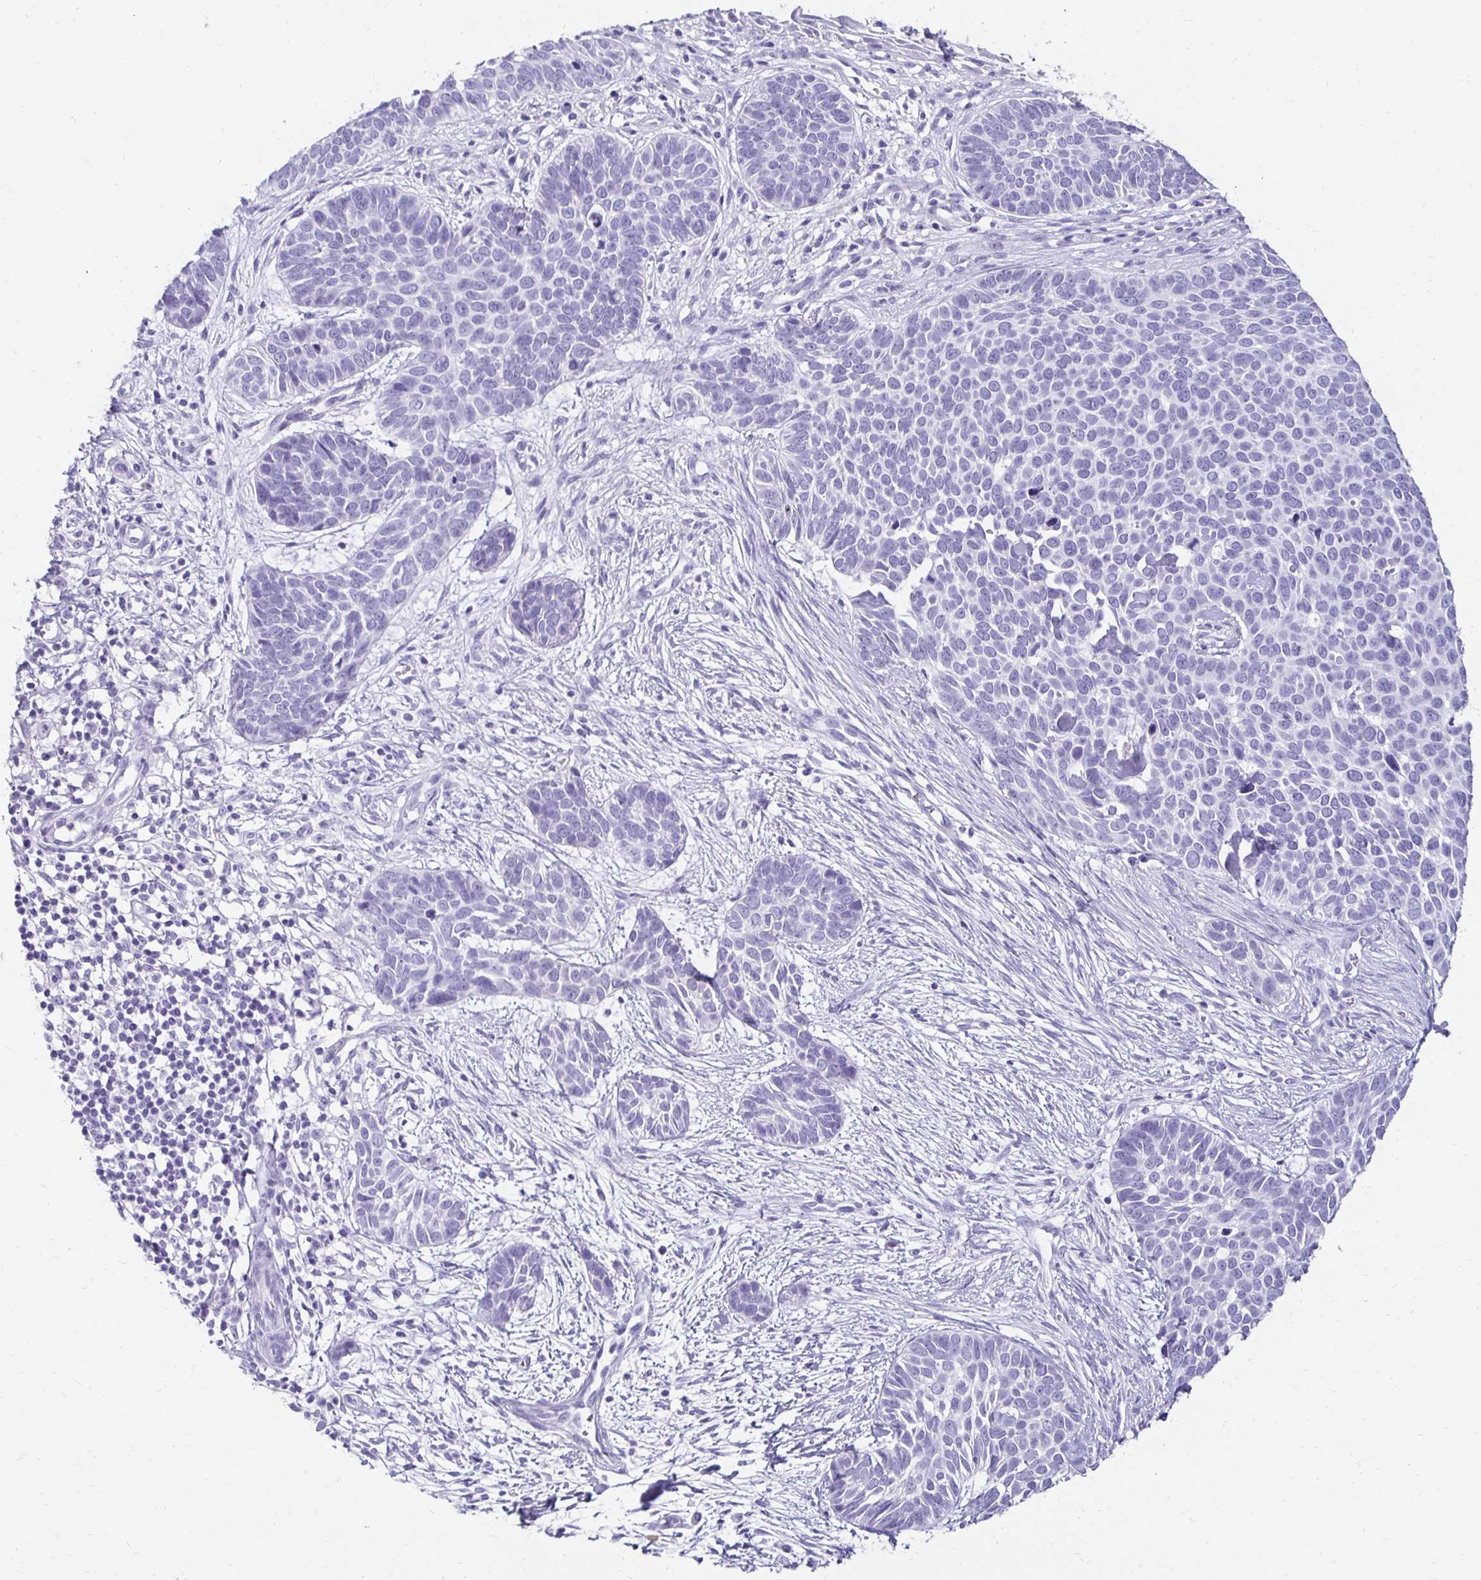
{"staining": {"intensity": "negative", "quantity": "none", "location": "none"}, "tissue": "skin cancer", "cell_type": "Tumor cells", "image_type": "cancer", "snomed": [{"axis": "morphology", "description": "Basal cell carcinoma"}, {"axis": "topography", "description": "Skin"}], "caption": "IHC histopathology image of human basal cell carcinoma (skin) stained for a protein (brown), which displays no staining in tumor cells.", "gene": "CST6", "patient": {"sex": "male", "age": 69}}